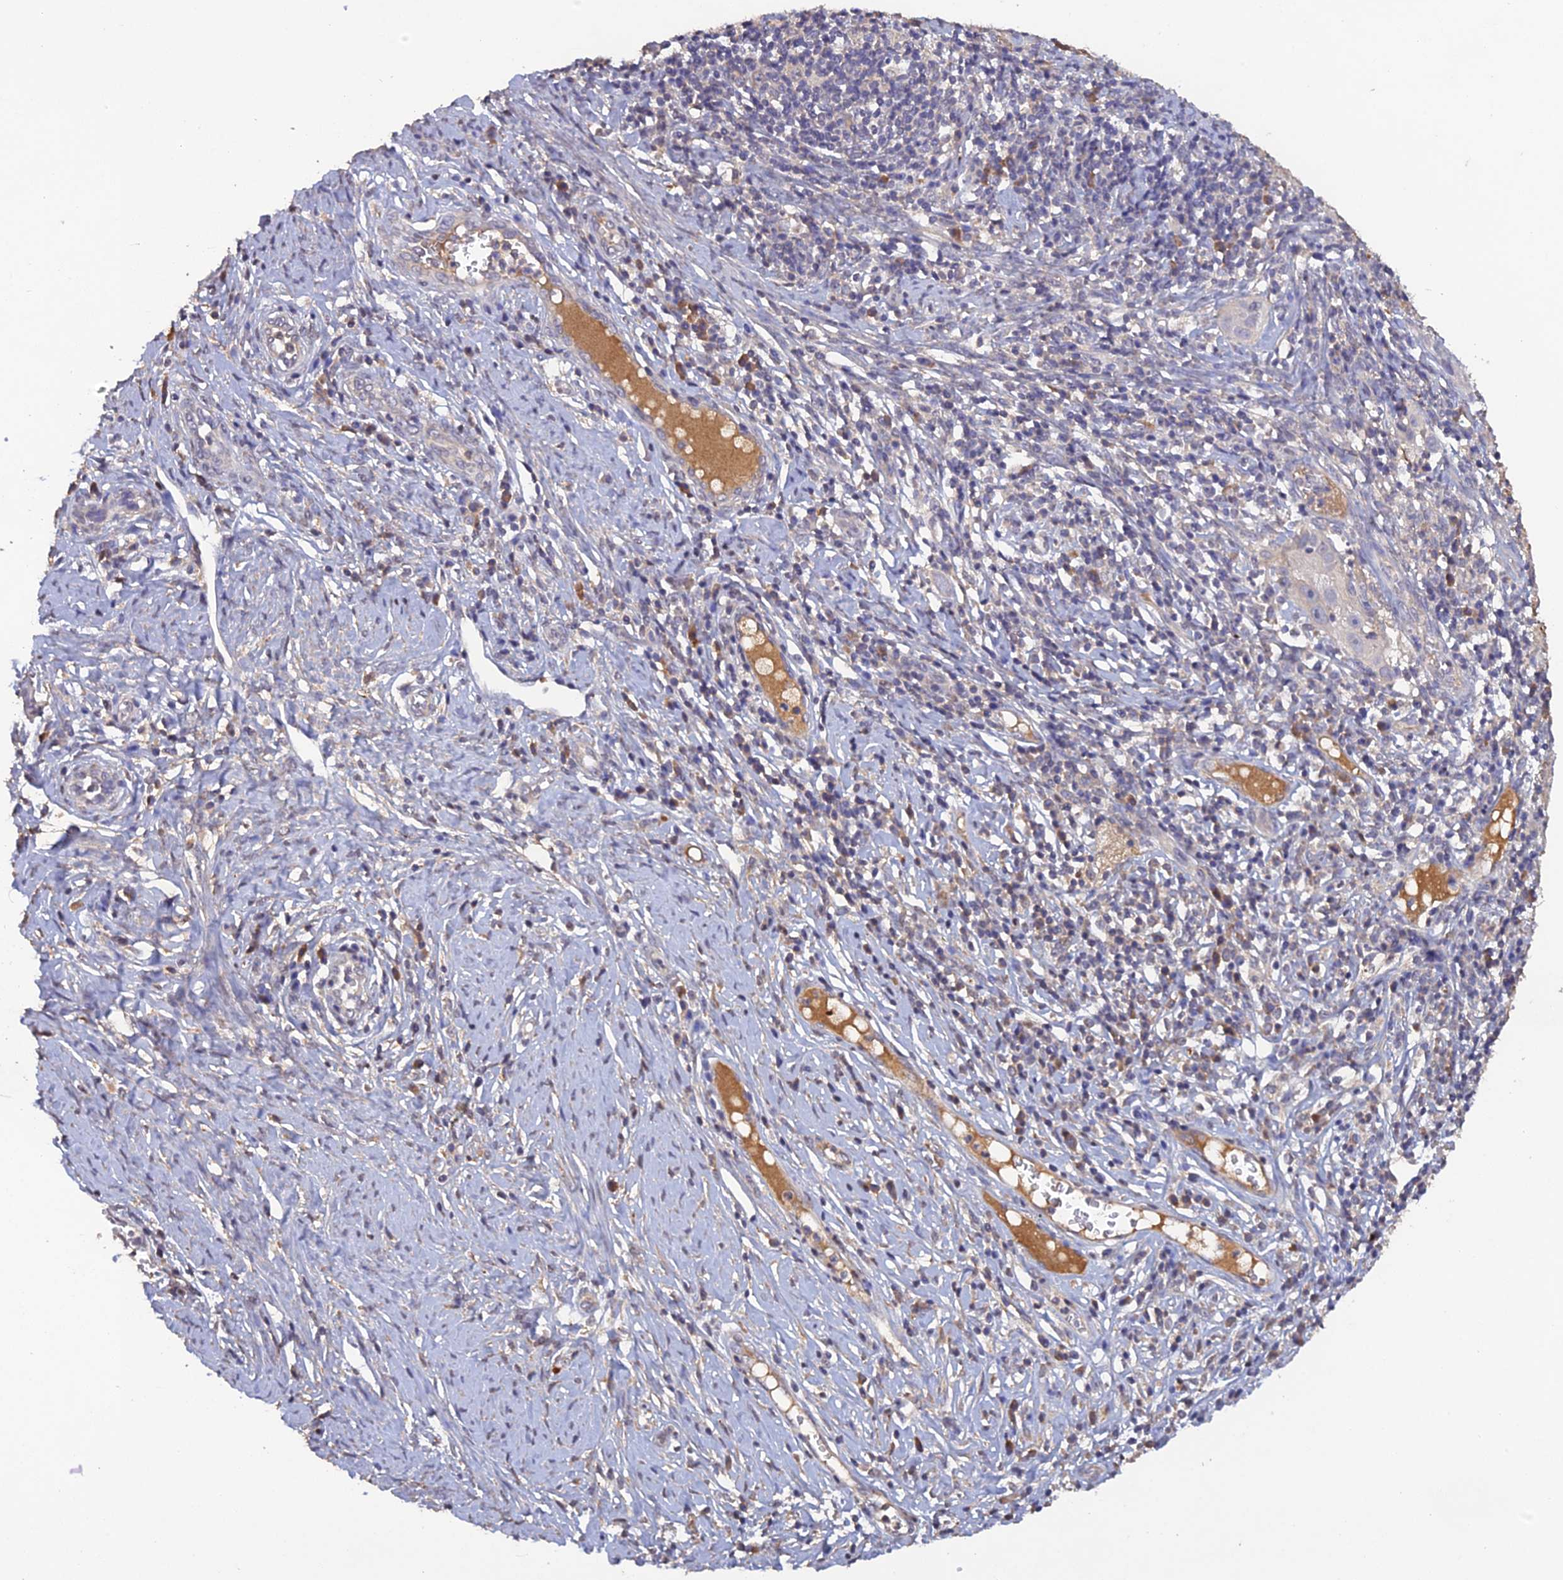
{"staining": {"intensity": "negative", "quantity": "none", "location": "none"}, "tissue": "cervical cancer", "cell_type": "Tumor cells", "image_type": "cancer", "snomed": [{"axis": "morphology", "description": "Squamous cell carcinoma, NOS"}, {"axis": "topography", "description": "Cervix"}], "caption": "Histopathology image shows no protein staining in tumor cells of cervical cancer tissue.", "gene": "SLC39A13", "patient": {"sex": "female", "age": 31}}